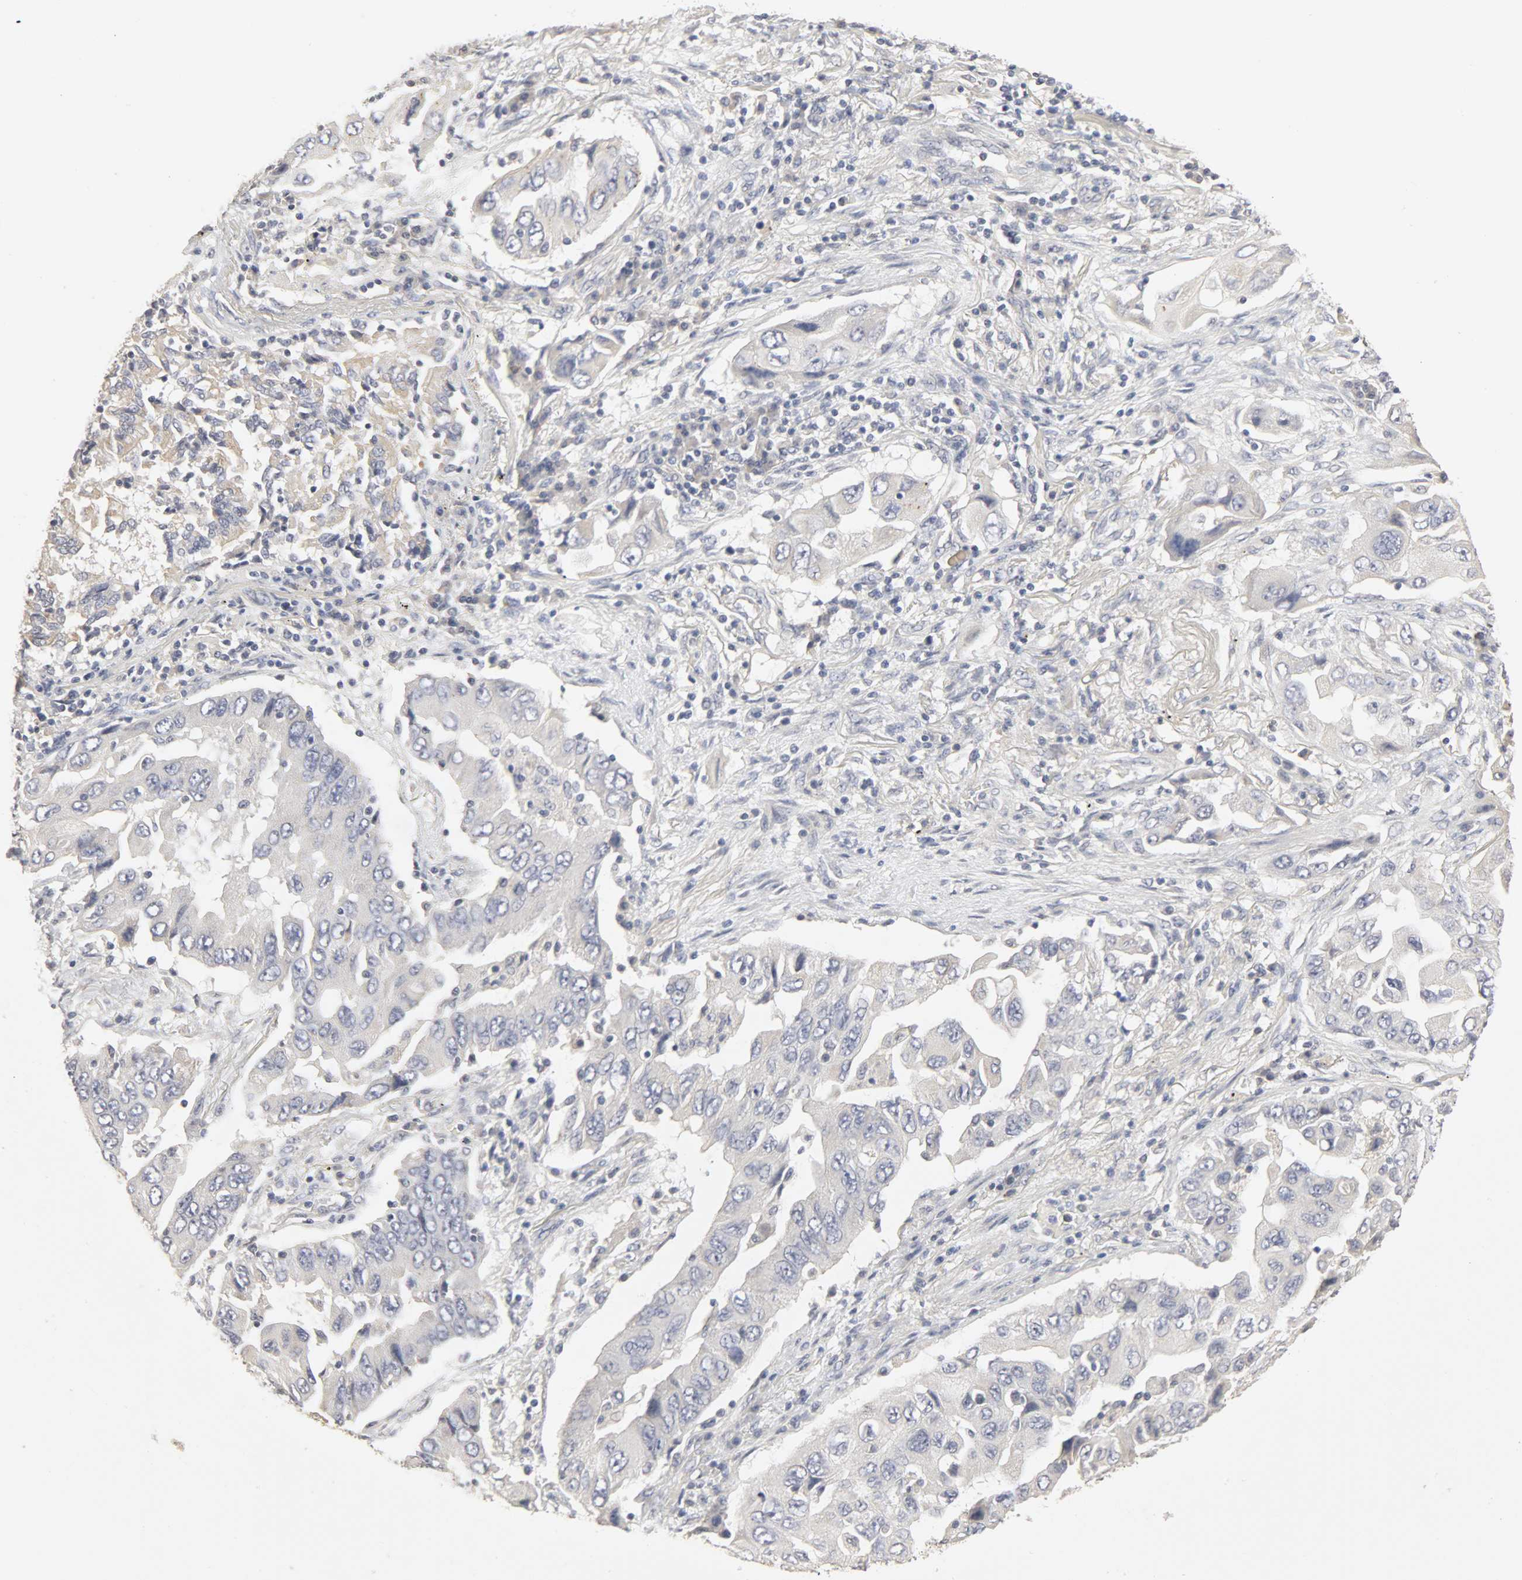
{"staining": {"intensity": "negative", "quantity": "none", "location": "none"}, "tissue": "lung cancer", "cell_type": "Tumor cells", "image_type": "cancer", "snomed": [{"axis": "morphology", "description": "Adenocarcinoma, NOS"}, {"axis": "topography", "description": "Lung"}], "caption": "An image of lung cancer stained for a protein reveals no brown staining in tumor cells. (DAB immunohistochemistry (IHC), high magnification).", "gene": "SLC10A2", "patient": {"sex": "female", "age": 65}}